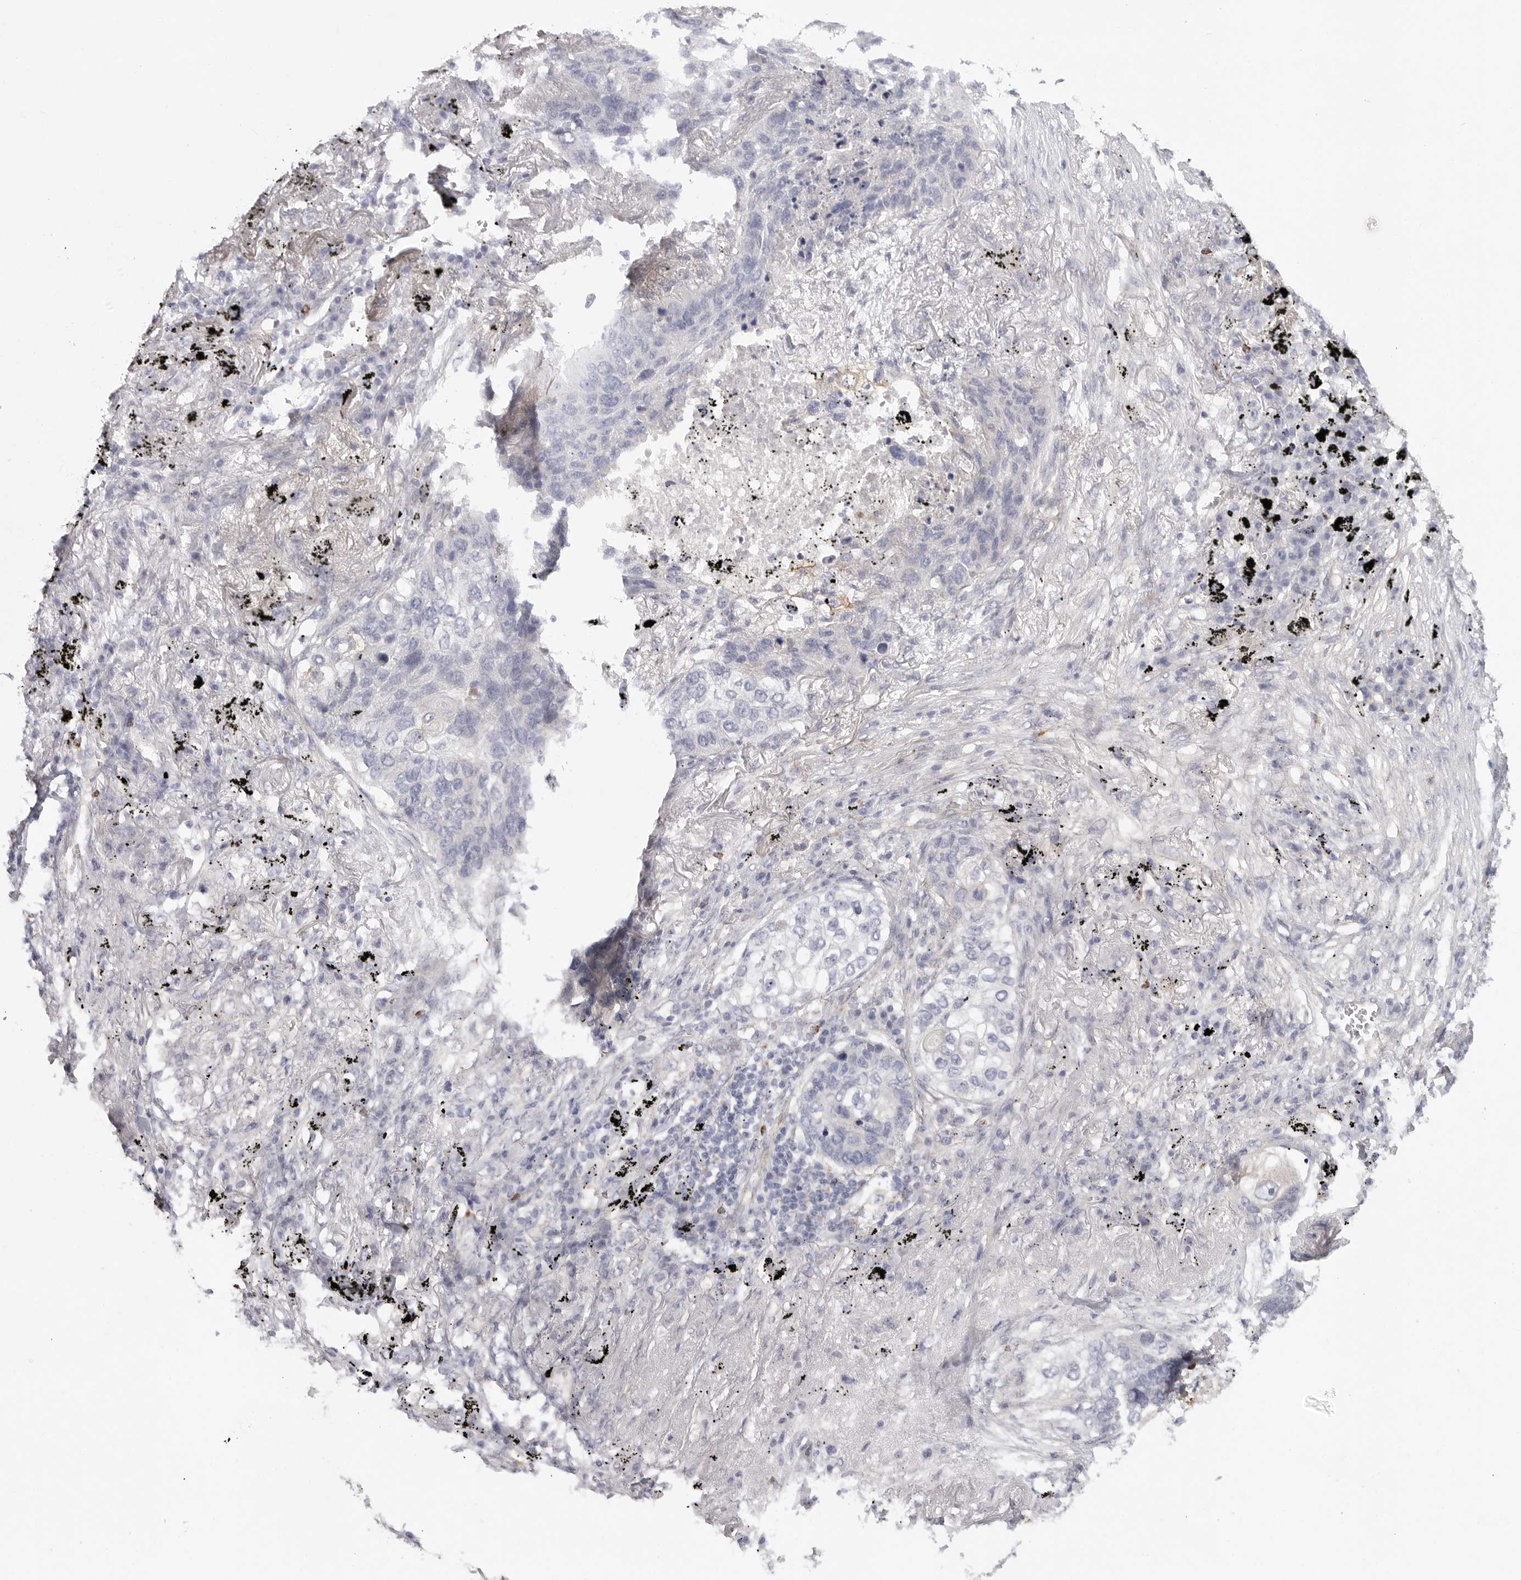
{"staining": {"intensity": "weak", "quantity": "<25%", "location": "cytoplasmic/membranous"}, "tissue": "lung cancer", "cell_type": "Tumor cells", "image_type": "cancer", "snomed": [{"axis": "morphology", "description": "Squamous cell carcinoma, NOS"}, {"axis": "topography", "description": "Lung"}], "caption": "High magnification brightfield microscopy of lung squamous cell carcinoma stained with DAB (3,3'-diaminobenzidine) (brown) and counterstained with hematoxylin (blue): tumor cells show no significant staining. (Brightfield microscopy of DAB (3,3'-diaminobenzidine) immunohistochemistry (IHC) at high magnification).", "gene": "ELP3", "patient": {"sex": "female", "age": 63}}